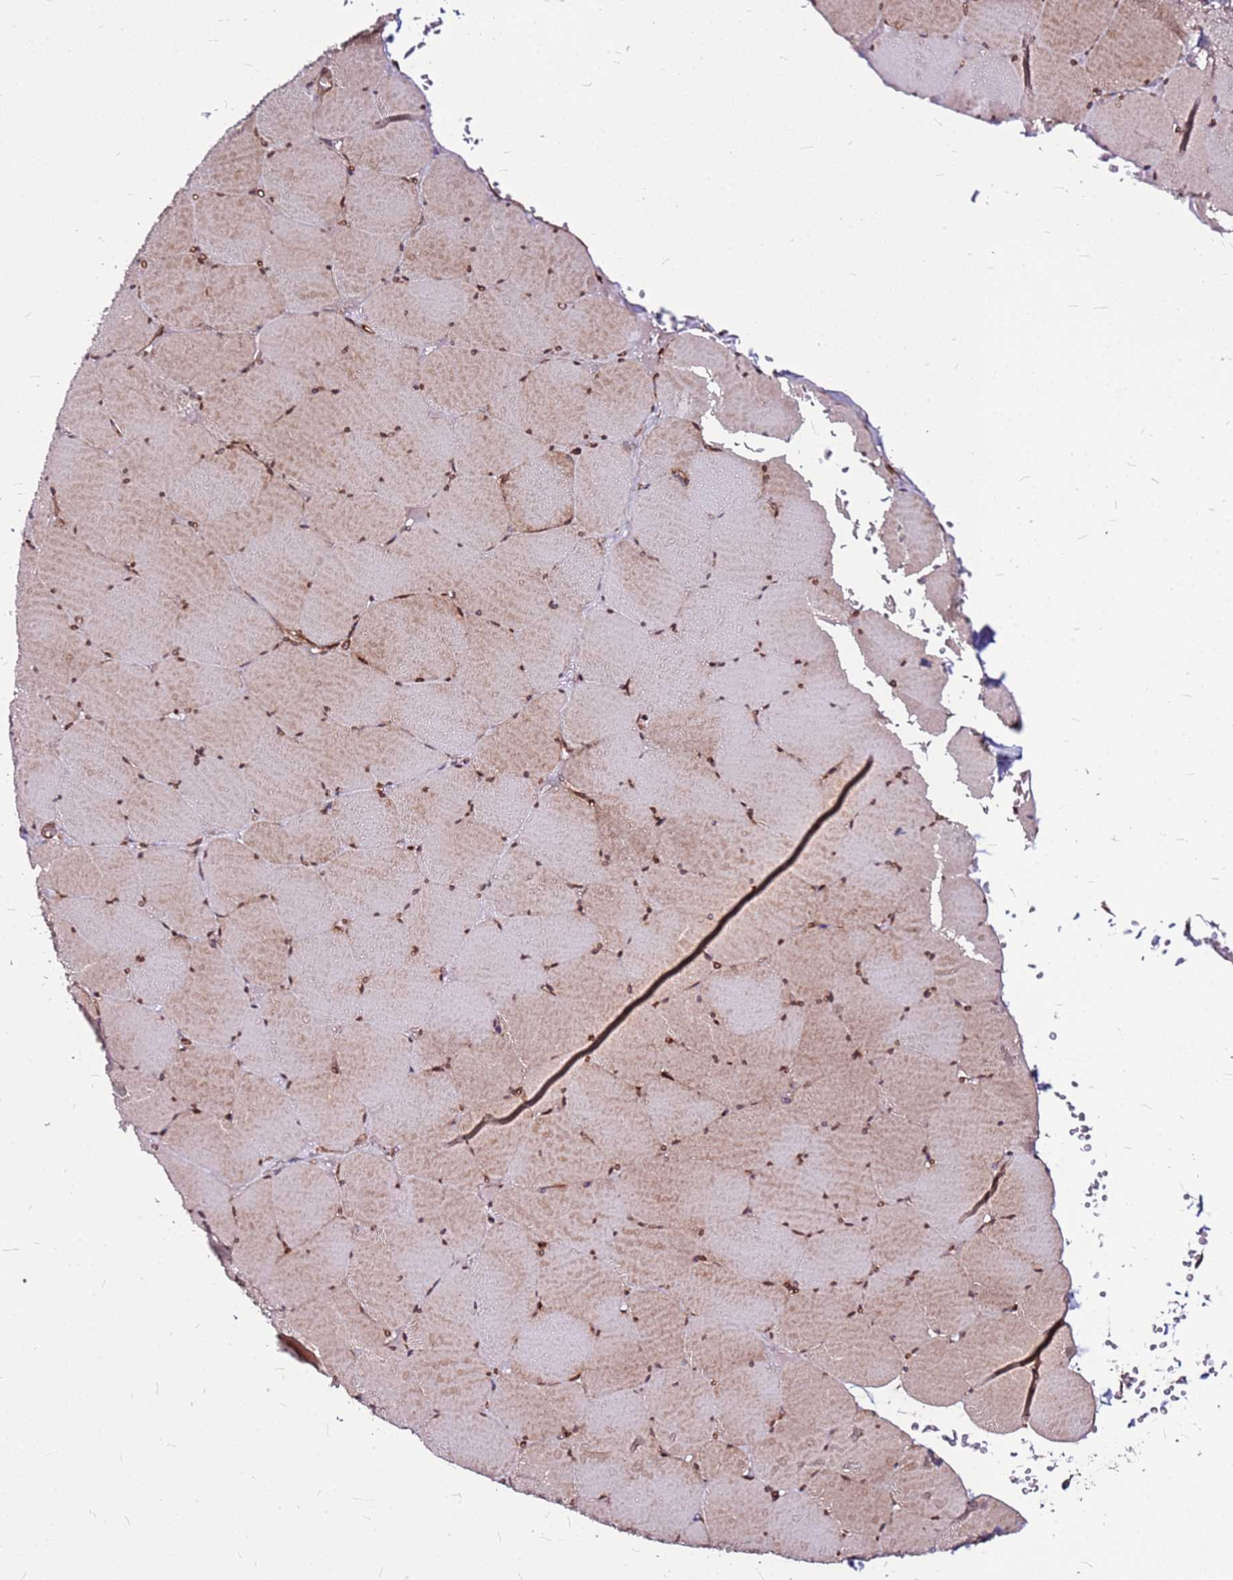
{"staining": {"intensity": "moderate", "quantity": "25%-75%", "location": "cytoplasmic/membranous,nuclear"}, "tissue": "skeletal muscle", "cell_type": "Myocytes", "image_type": "normal", "snomed": [{"axis": "morphology", "description": "Normal tissue, NOS"}, {"axis": "topography", "description": "Skeletal muscle"}, {"axis": "topography", "description": "Head-Neck"}], "caption": "Myocytes exhibit medium levels of moderate cytoplasmic/membranous,nuclear positivity in approximately 25%-75% of cells in normal skeletal muscle.", "gene": "TOPAZ1", "patient": {"sex": "male", "age": 66}}